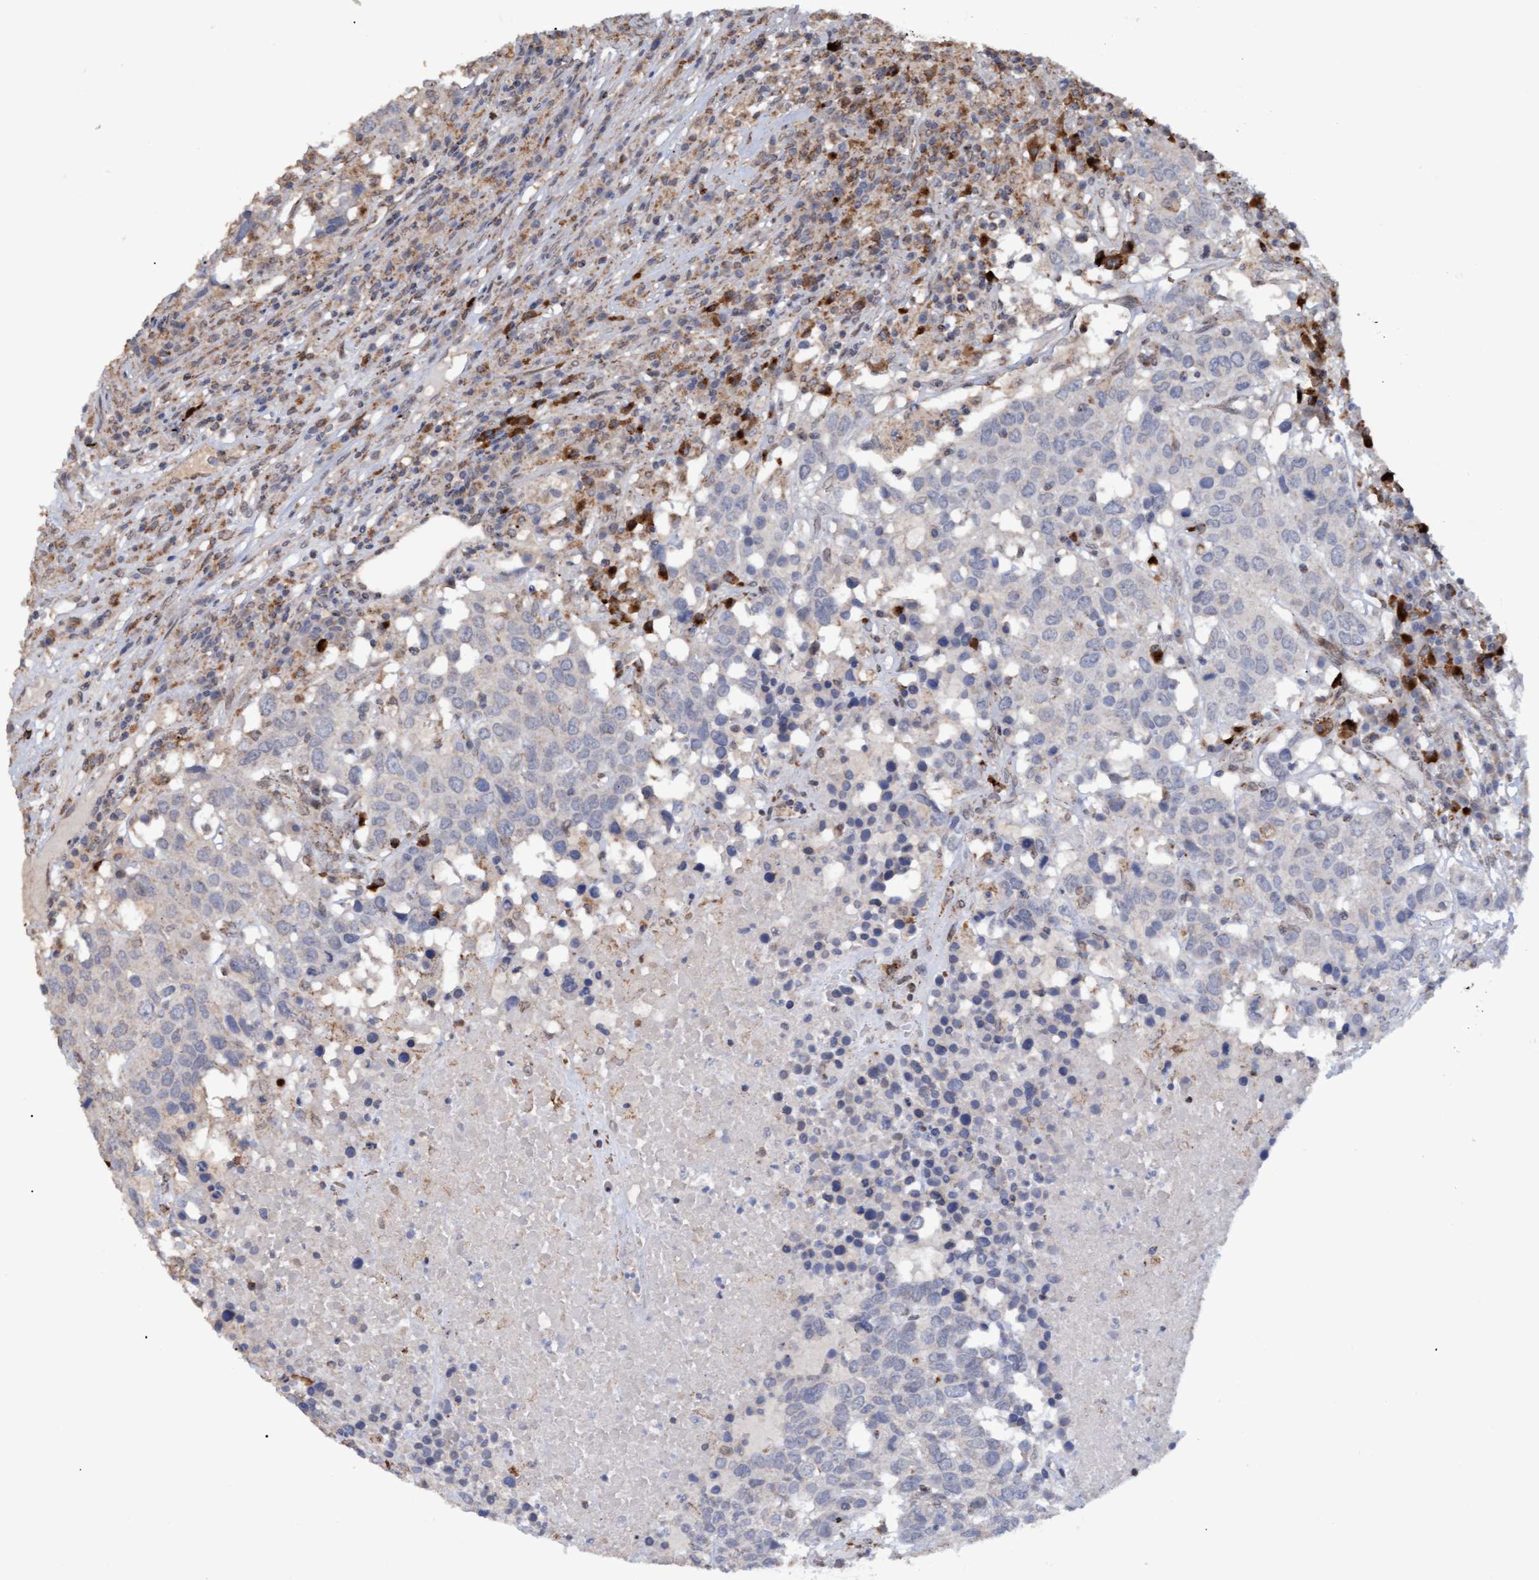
{"staining": {"intensity": "negative", "quantity": "none", "location": "none"}, "tissue": "head and neck cancer", "cell_type": "Tumor cells", "image_type": "cancer", "snomed": [{"axis": "morphology", "description": "Squamous cell carcinoma, NOS"}, {"axis": "topography", "description": "Head-Neck"}], "caption": "High magnification brightfield microscopy of head and neck squamous cell carcinoma stained with DAB (brown) and counterstained with hematoxylin (blue): tumor cells show no significant positivity. (Stains: DAB (3,3'-diaminobenzidine) IHC with hematoxylin counter stain, Microscopy: brightfield microscopy at high magnification).", "gene": "MGLL", "patient": {"sex": "male", "age": 66}}